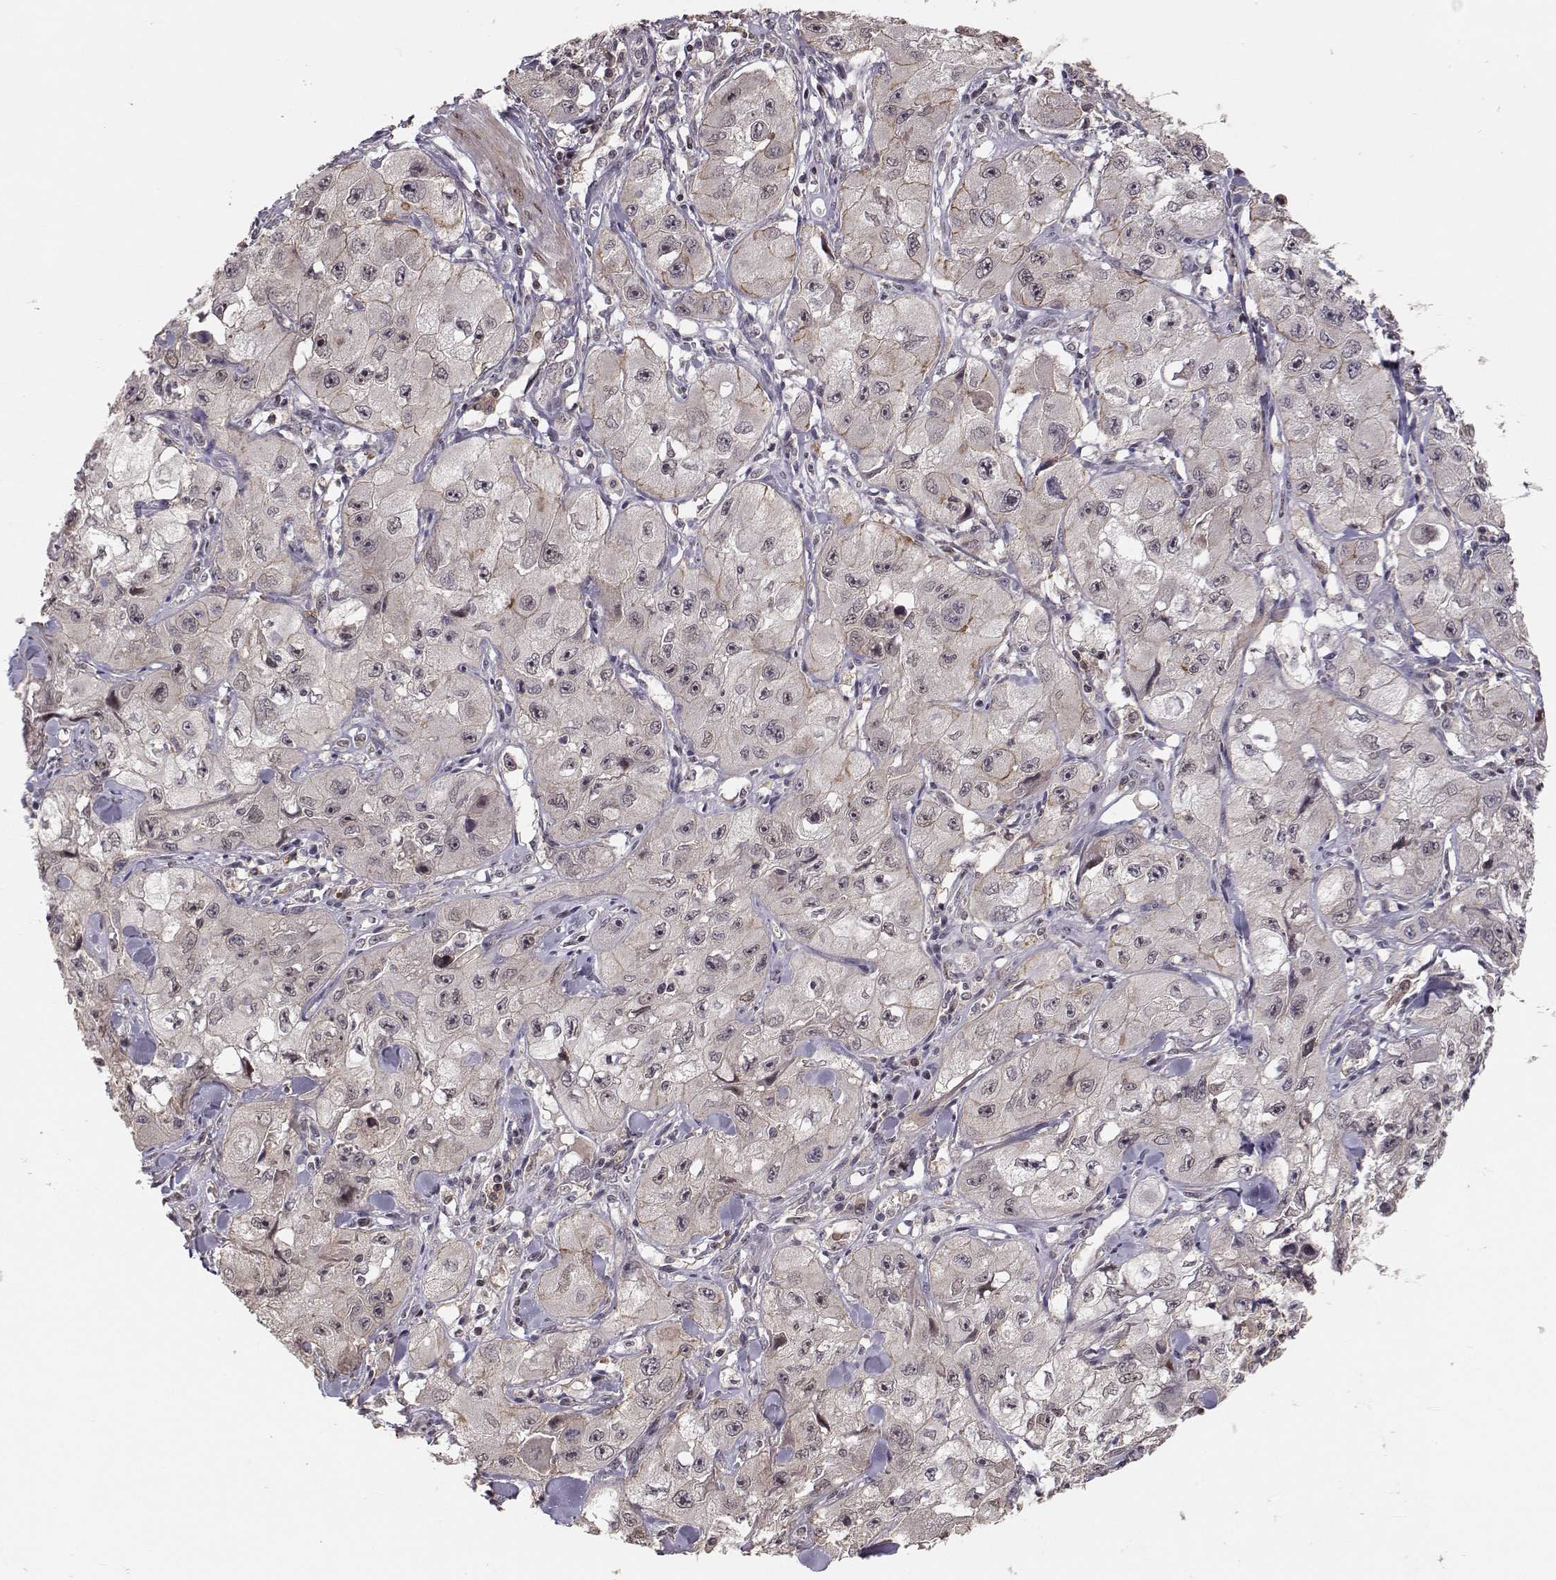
{"staining": {"intensity": "weak", "quantity": "<25%", "location": "cytoplasmic/membranous"}, "tissue": "skin cancer", "cell_type": "Tumor cells", "image_type": "cancer", "snomed": [{"axis": "morphology", "description": "Squamous cell carcinoma, NOS"}, {"axis": "topography", "description": "Skin"}, {"axis": "topography", "description": "Subcutis"}], "caption": "Tumor cells show no significant staining in skin cancer (squamous cell carcinoma).", "gene": "PLEKHG3", "patient": {"sex": "male", "age": 73}}